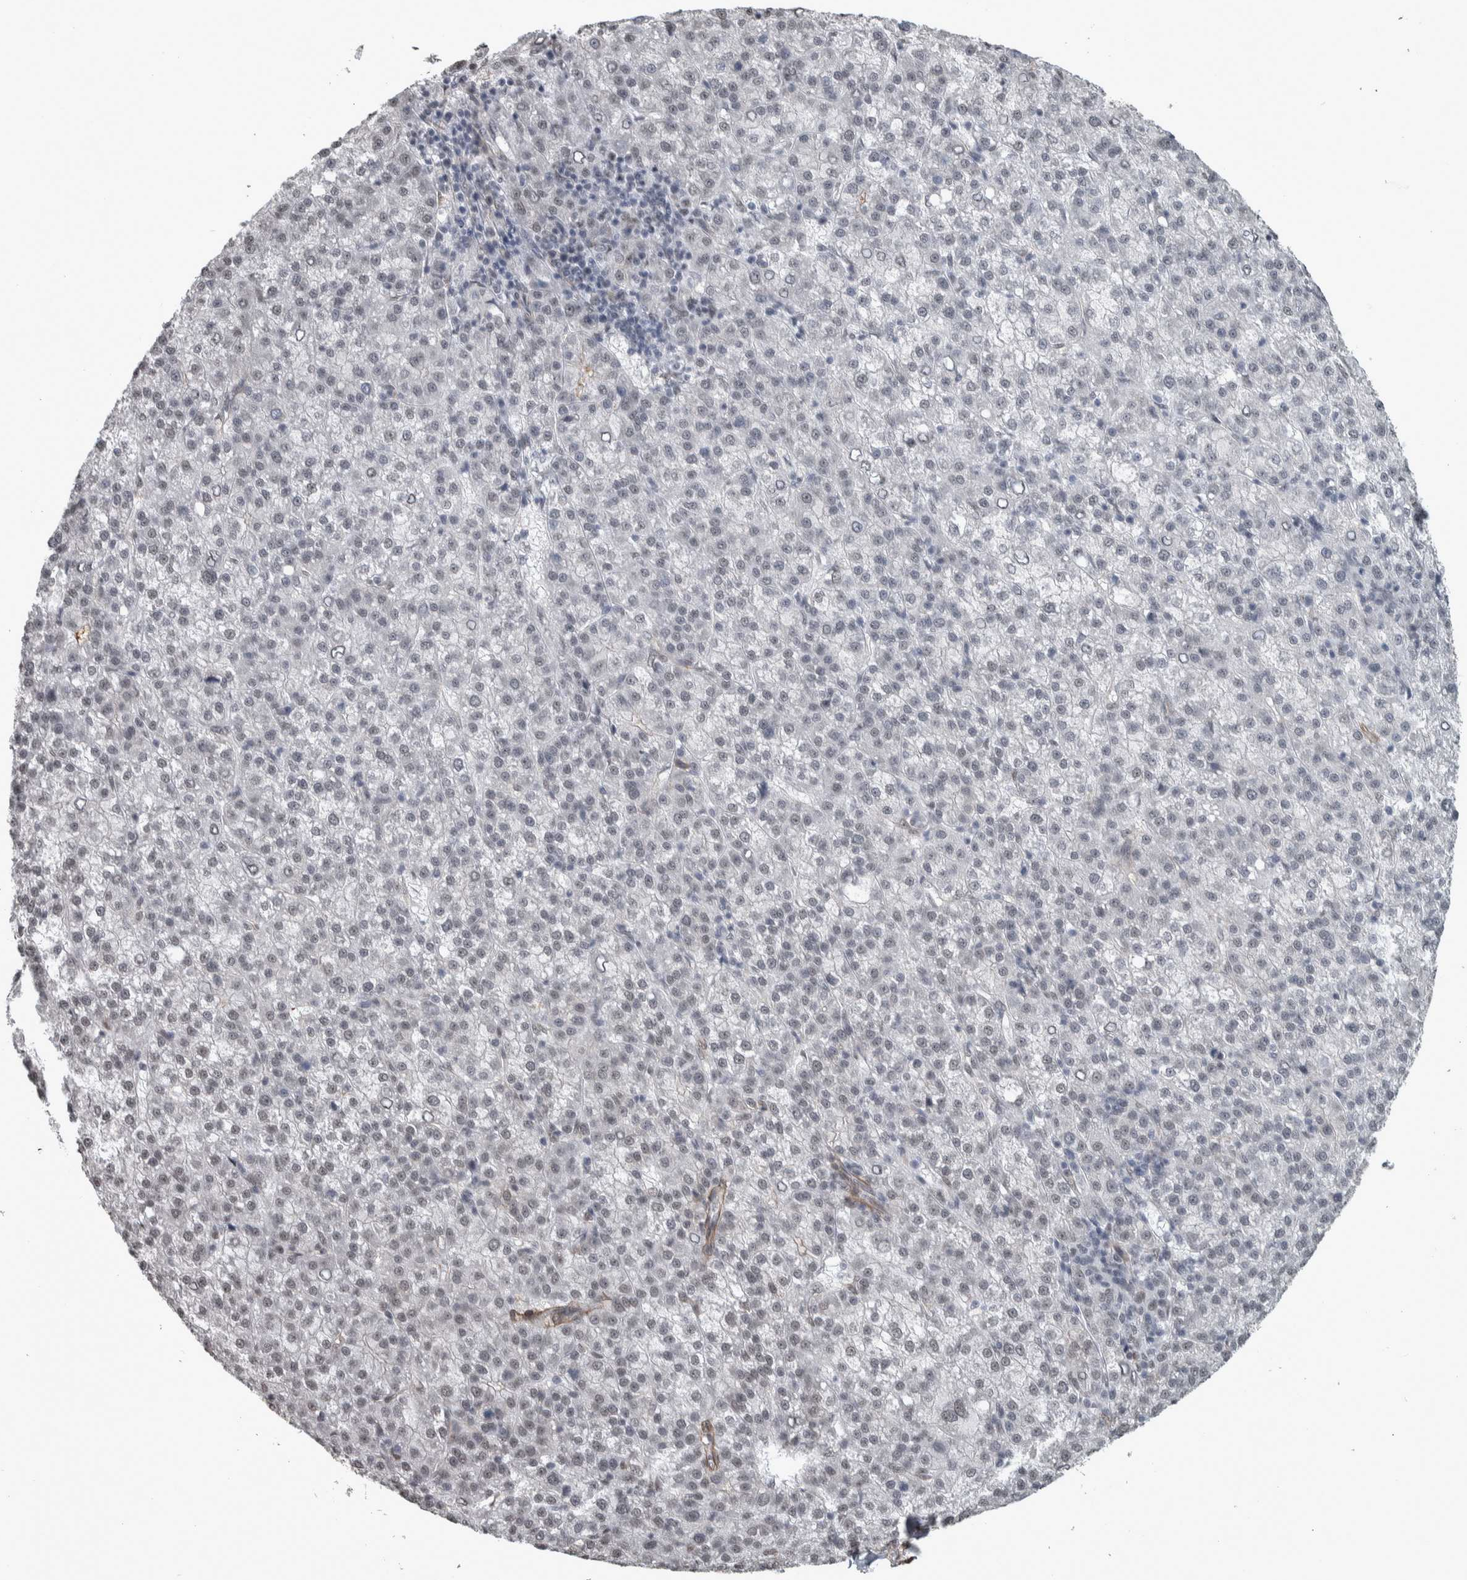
{"staining": {"intensity": "negative", "quantity": "none", "location": "none"}, "tissue": "liver cancer", "cell_type": "Tumor cells", "image_type": "cancer", "snomed": [{"axis": "morphology", "description": "Carcinoma, Hepatocellular, NOS"}, {"axis": "topography", "description": "Liver"}], "caption": "The photomicrograph reveals no staining of tumor cells in hepatocellular carcinoma (liver). Nuclei are stained in blue.", "gene": "DDX42", "patient": {"sex": "female", "age": 58}}